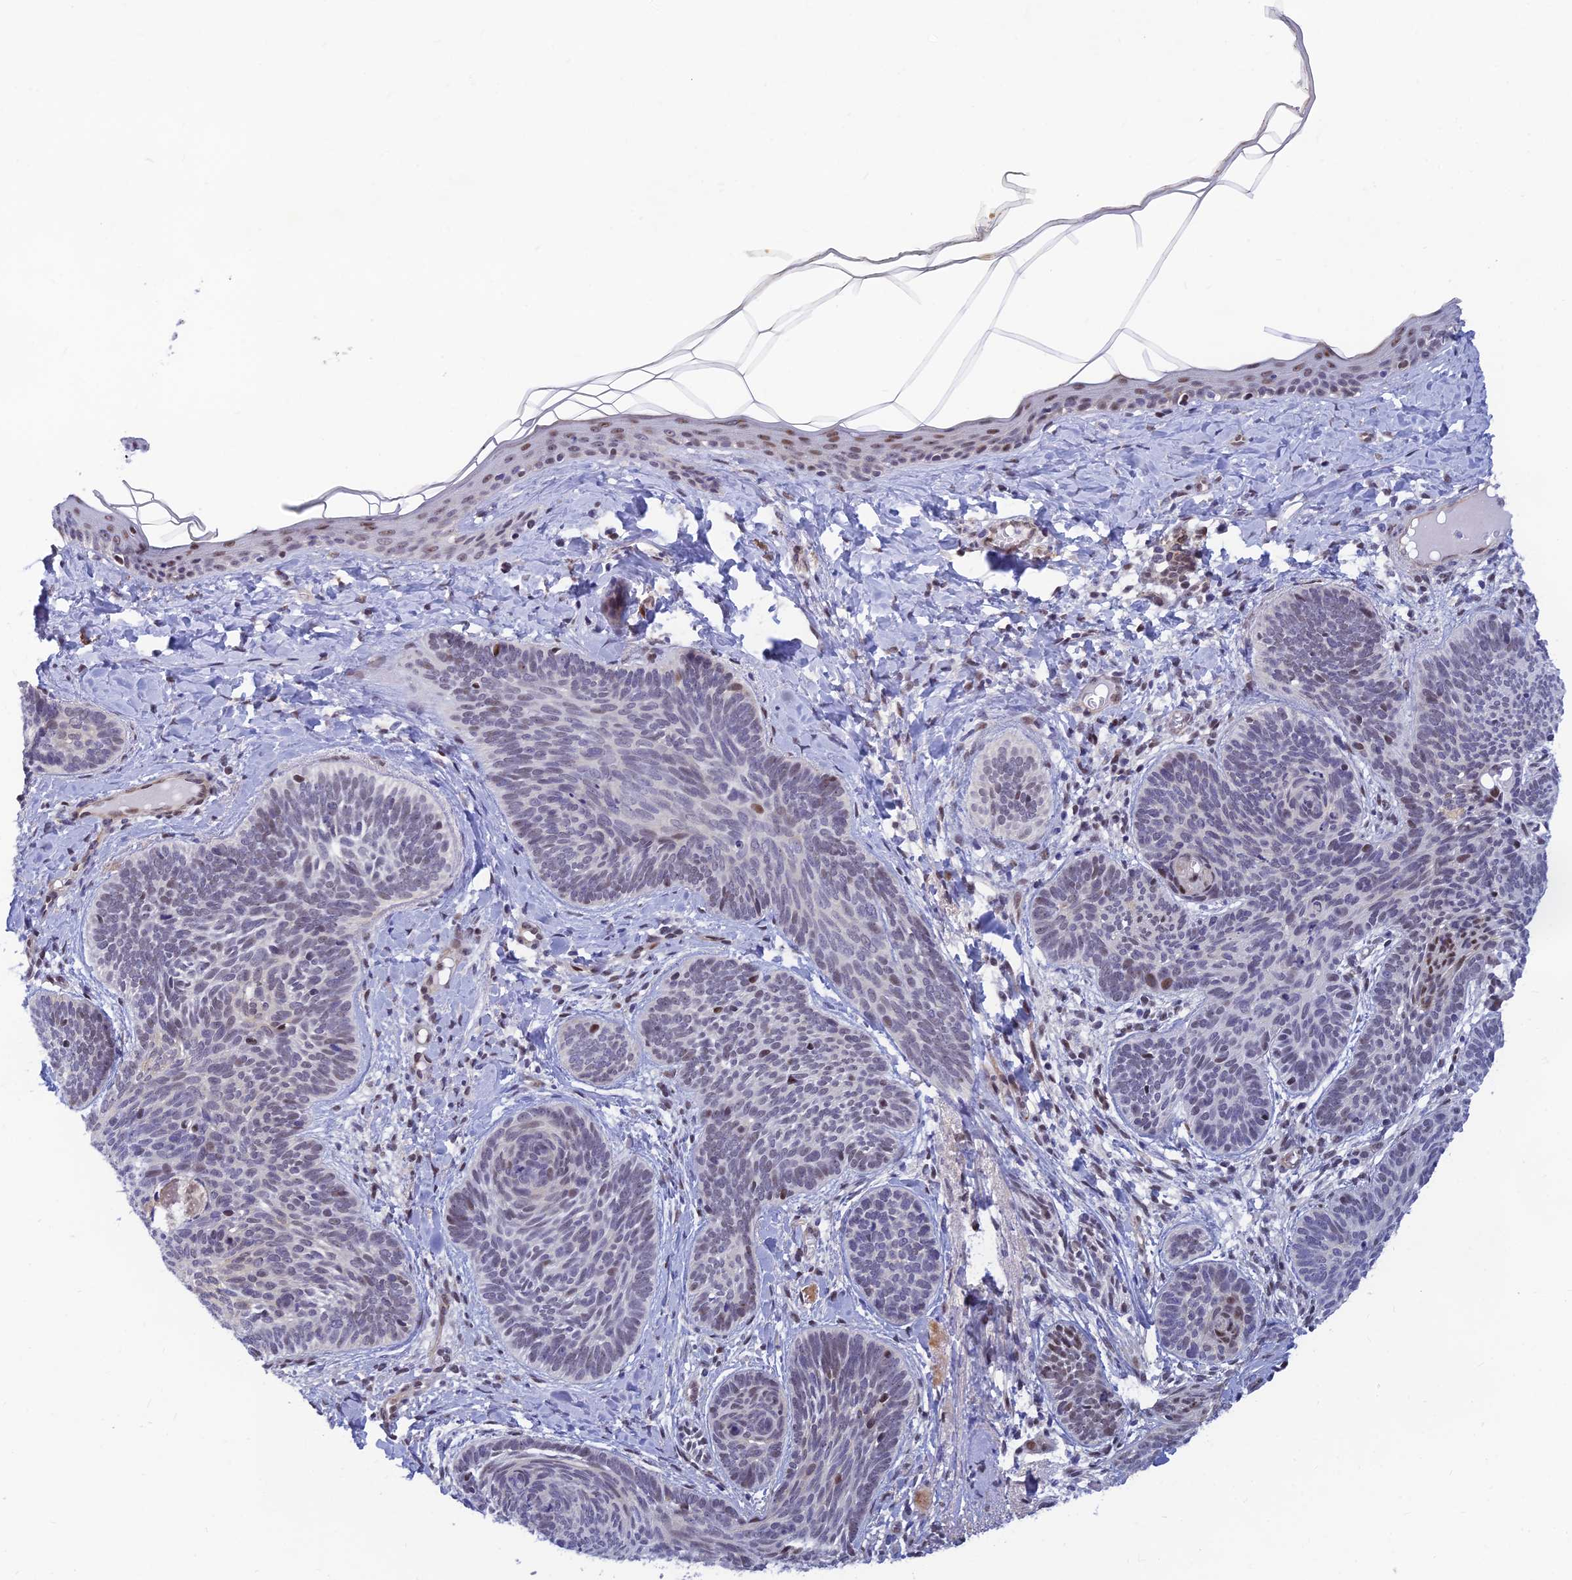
{"staining": {"intensity": "weak", "quantity": "<25%", "location": "nuclear"}, "tissue": "skin cancer", "cell_type": "Tumor cells", "image_type": "cancer", "snomed": [{"axis": "morphology", "description": "Basal cell carcinoma"}, {"axis": "topography", "description": "Skin"}], "caption": "High power microscopy histopathology image of an IHC histopathology image of skin cancer (basal cell carcinoma), revealing no significant positivity in tumor cells.", "gene": "CLK4", "patient": {"sex": "female", "age": 81}}